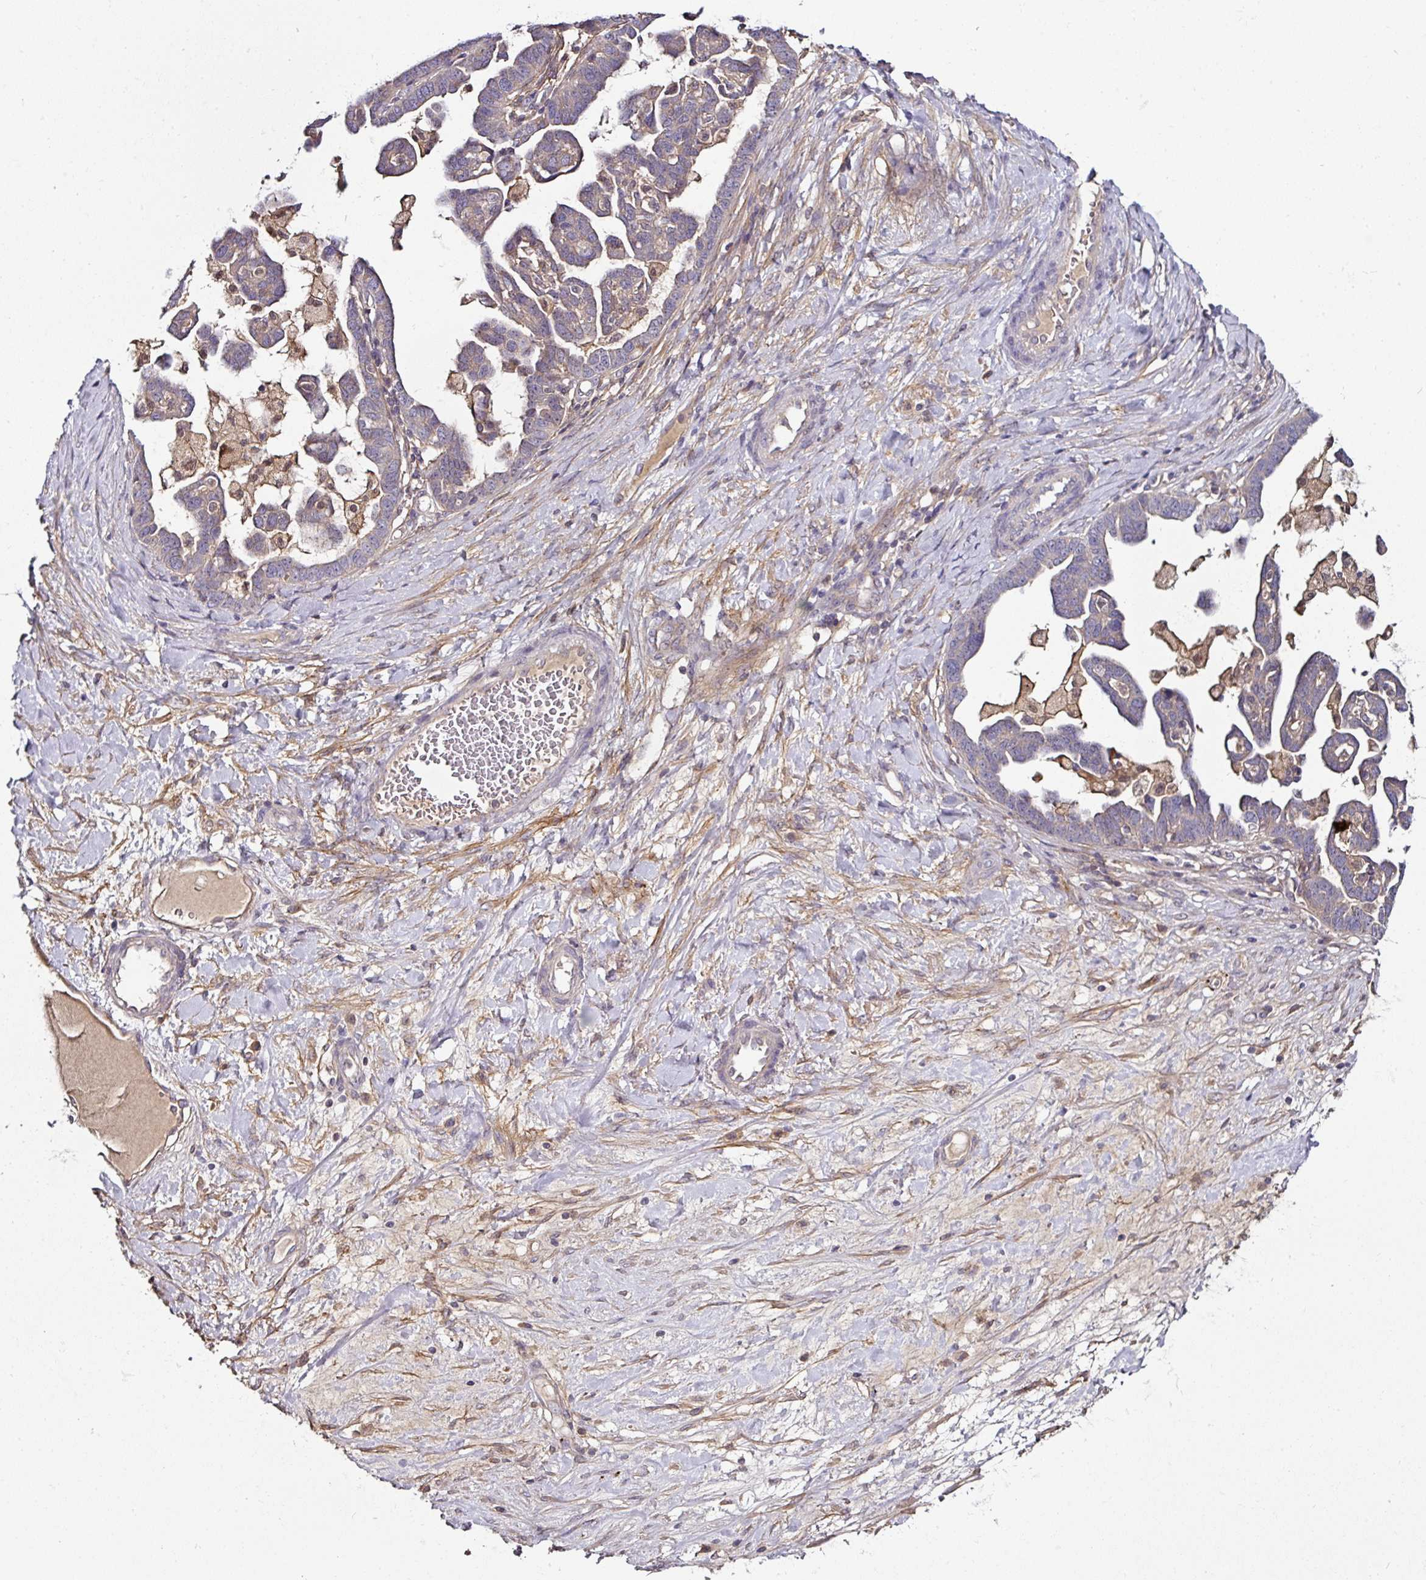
{"staining": {"intensity": "weak", "quantity": "25%-75%", "location": "cytoplasmic/membranous"}, "tissue": "ovarian cancer", "cell_type": "Tumor cells", "image_type": "cancer", "snomed": [{"axis": "morphology", "description": "Cystadenocarcinoma, serous, NOS"}, {"axis": "topography", "description": "Ovary"}], "caption": "A low amount of weak cytoplasmic/membranous staining is appreciated in approximately 25%-75% of tumor cells in ovarian cancer (serous cystadenocarcinoma) tissue. The protein of interest is shown in brown color, while the nuclei are stained blue.", "gene": "CTDSP2", "patient": {"sex": "female", "age": 54}}